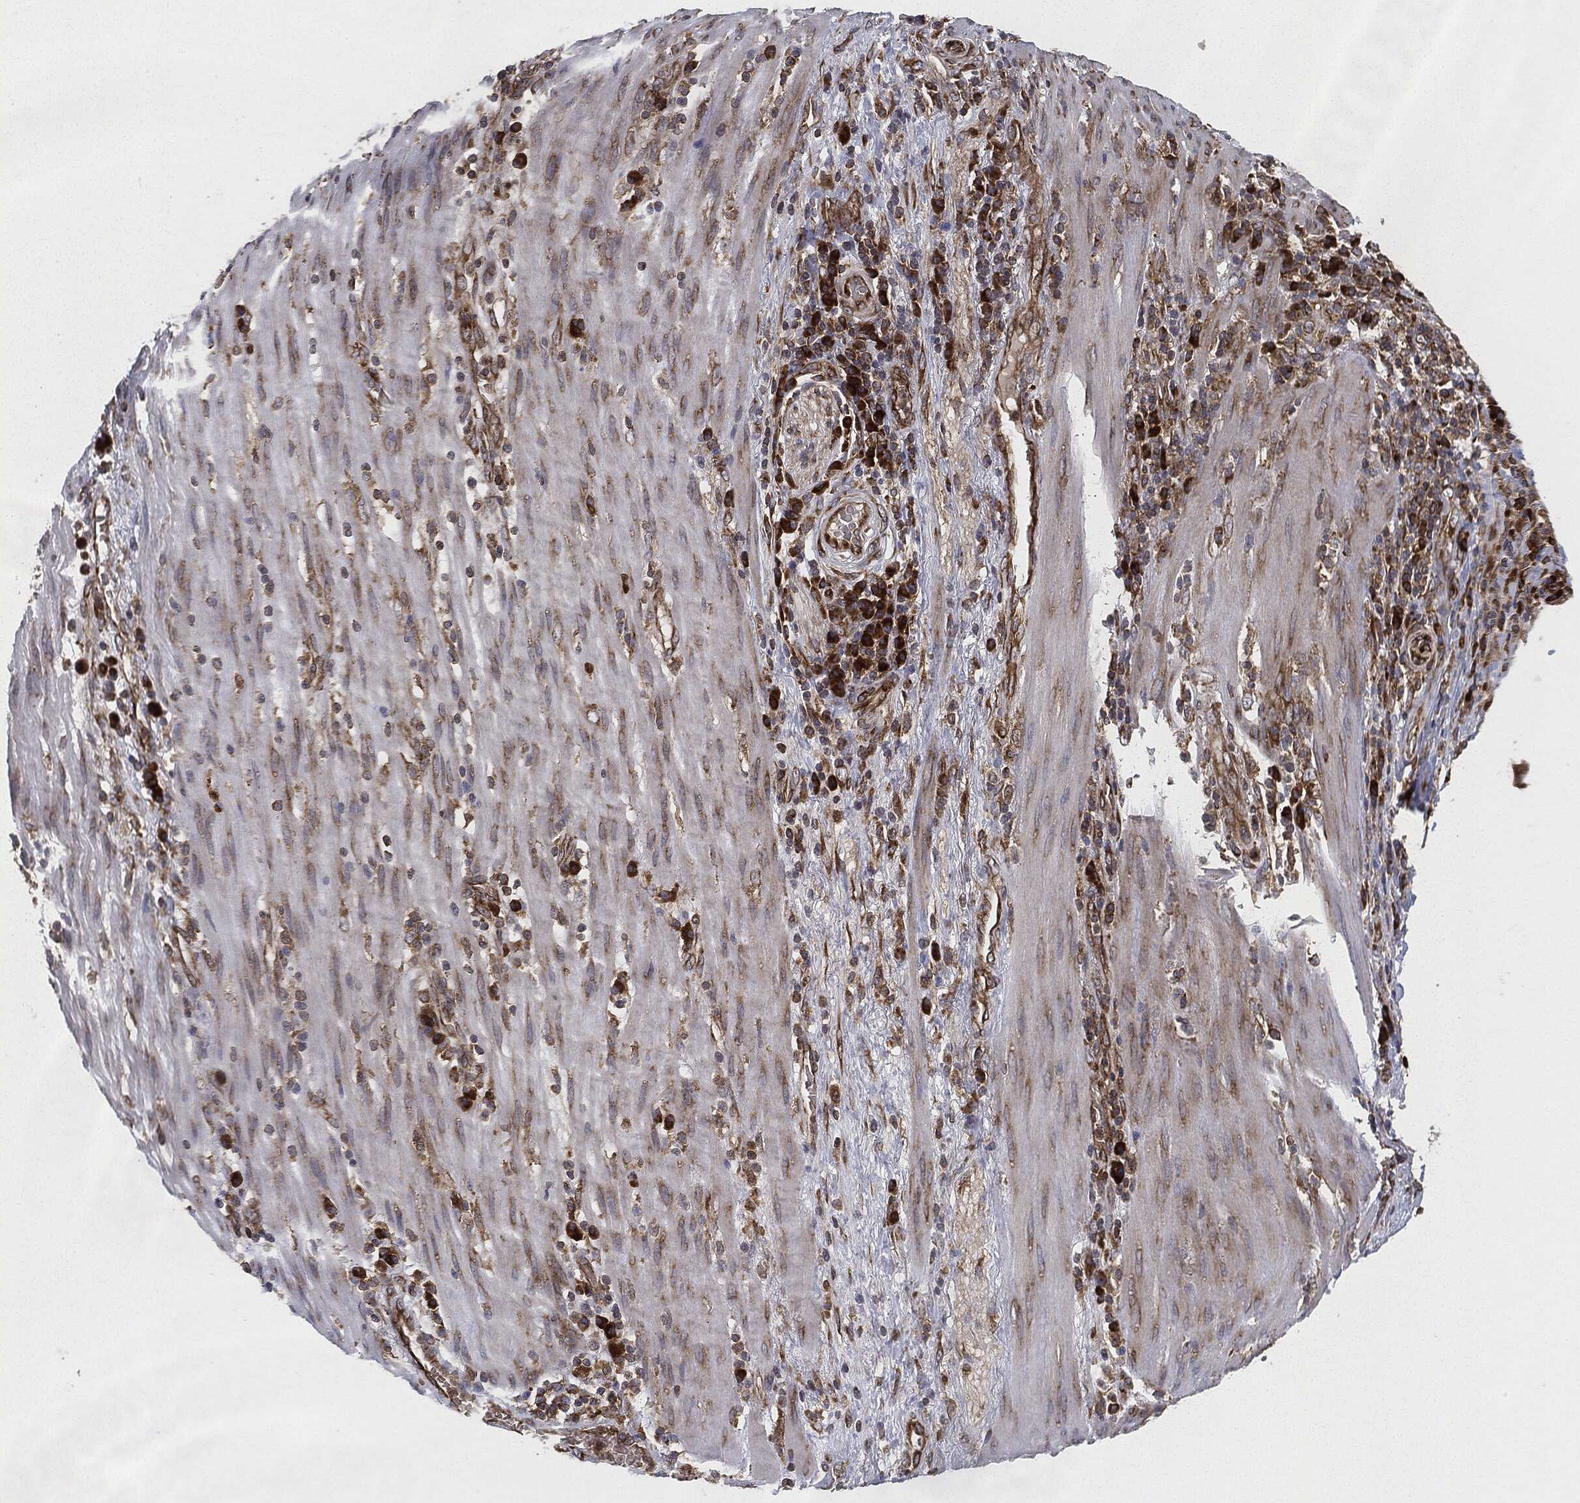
{"staining": {"intensity": "strong", "quantity": ">75%", "location": "cytoplasmic/membranous"}, "tissue": "stomach cancer", "cell_type": "Tumor cells", "image_type": "cancer", "snomed": [{"axis": "morphology", "description": "Adenocarcinoma, NOS"}, {"axis": "topography", "description": "Stomach"}], "caption": "Brown immunohistochemical staining in human stomach cancer displays strong cytoplasmic/membranous positivity in approximately >75% of tumor cells.", "gene": "EIF2AK2", "patient": {"sex": "male", "age": 54}}